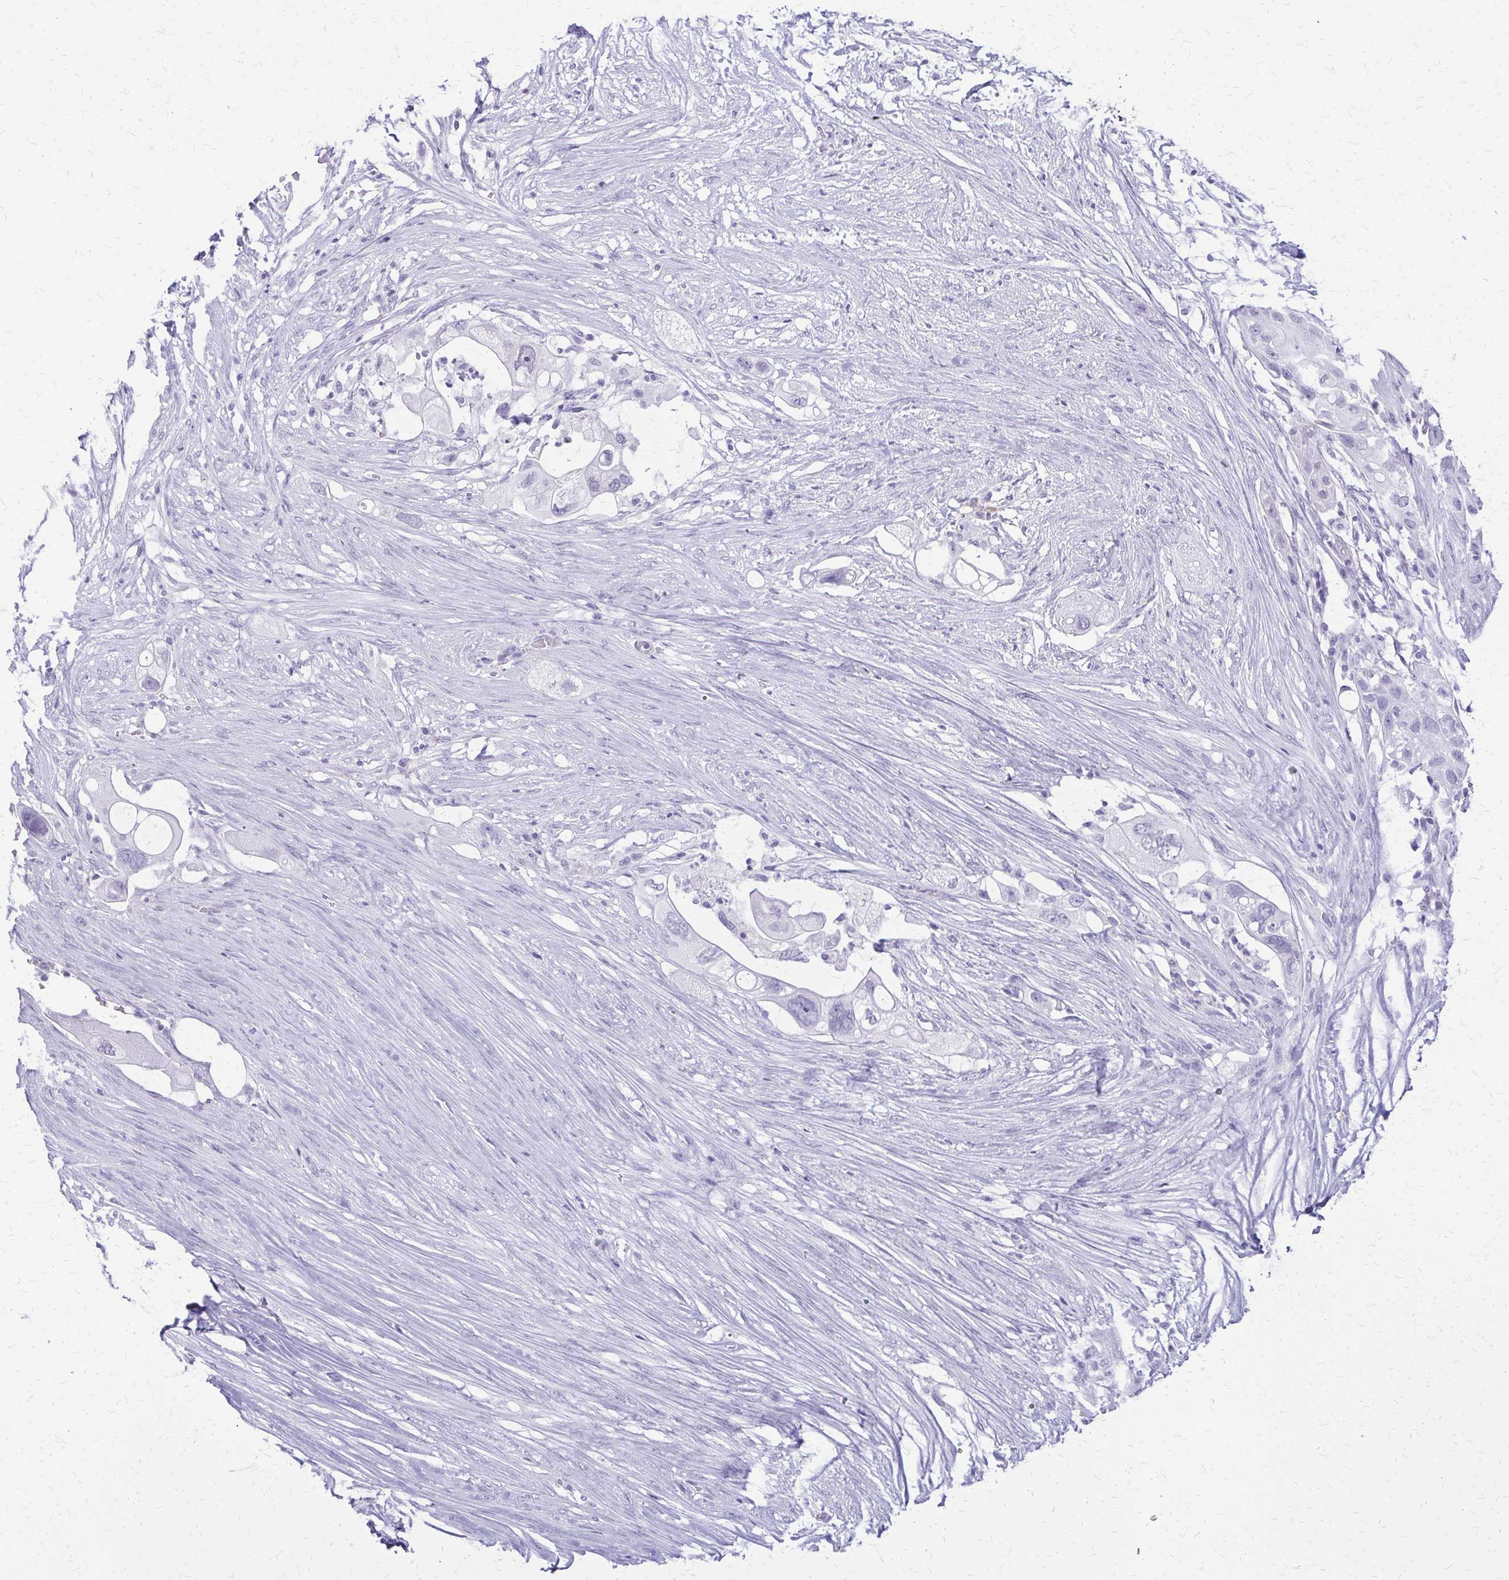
{"staining": {"intensity": "negative", "quantity": "none", "location": "none"}, "tissue": "pancreatic cancer", "cell_type": "Tumor cells", "image_type": "cancer", "snomed": [{"axis": "morphology", "description": "Adenocarcinoma, NOS"}, {"axis": "topography", "description": "Pancreas"}], "caption": "Tumor cells show no significant expression in pancreatic cancer (adenocarcinoma).", "gene": "FAM162B", "patient": {"sex": "female", "age": 72}}